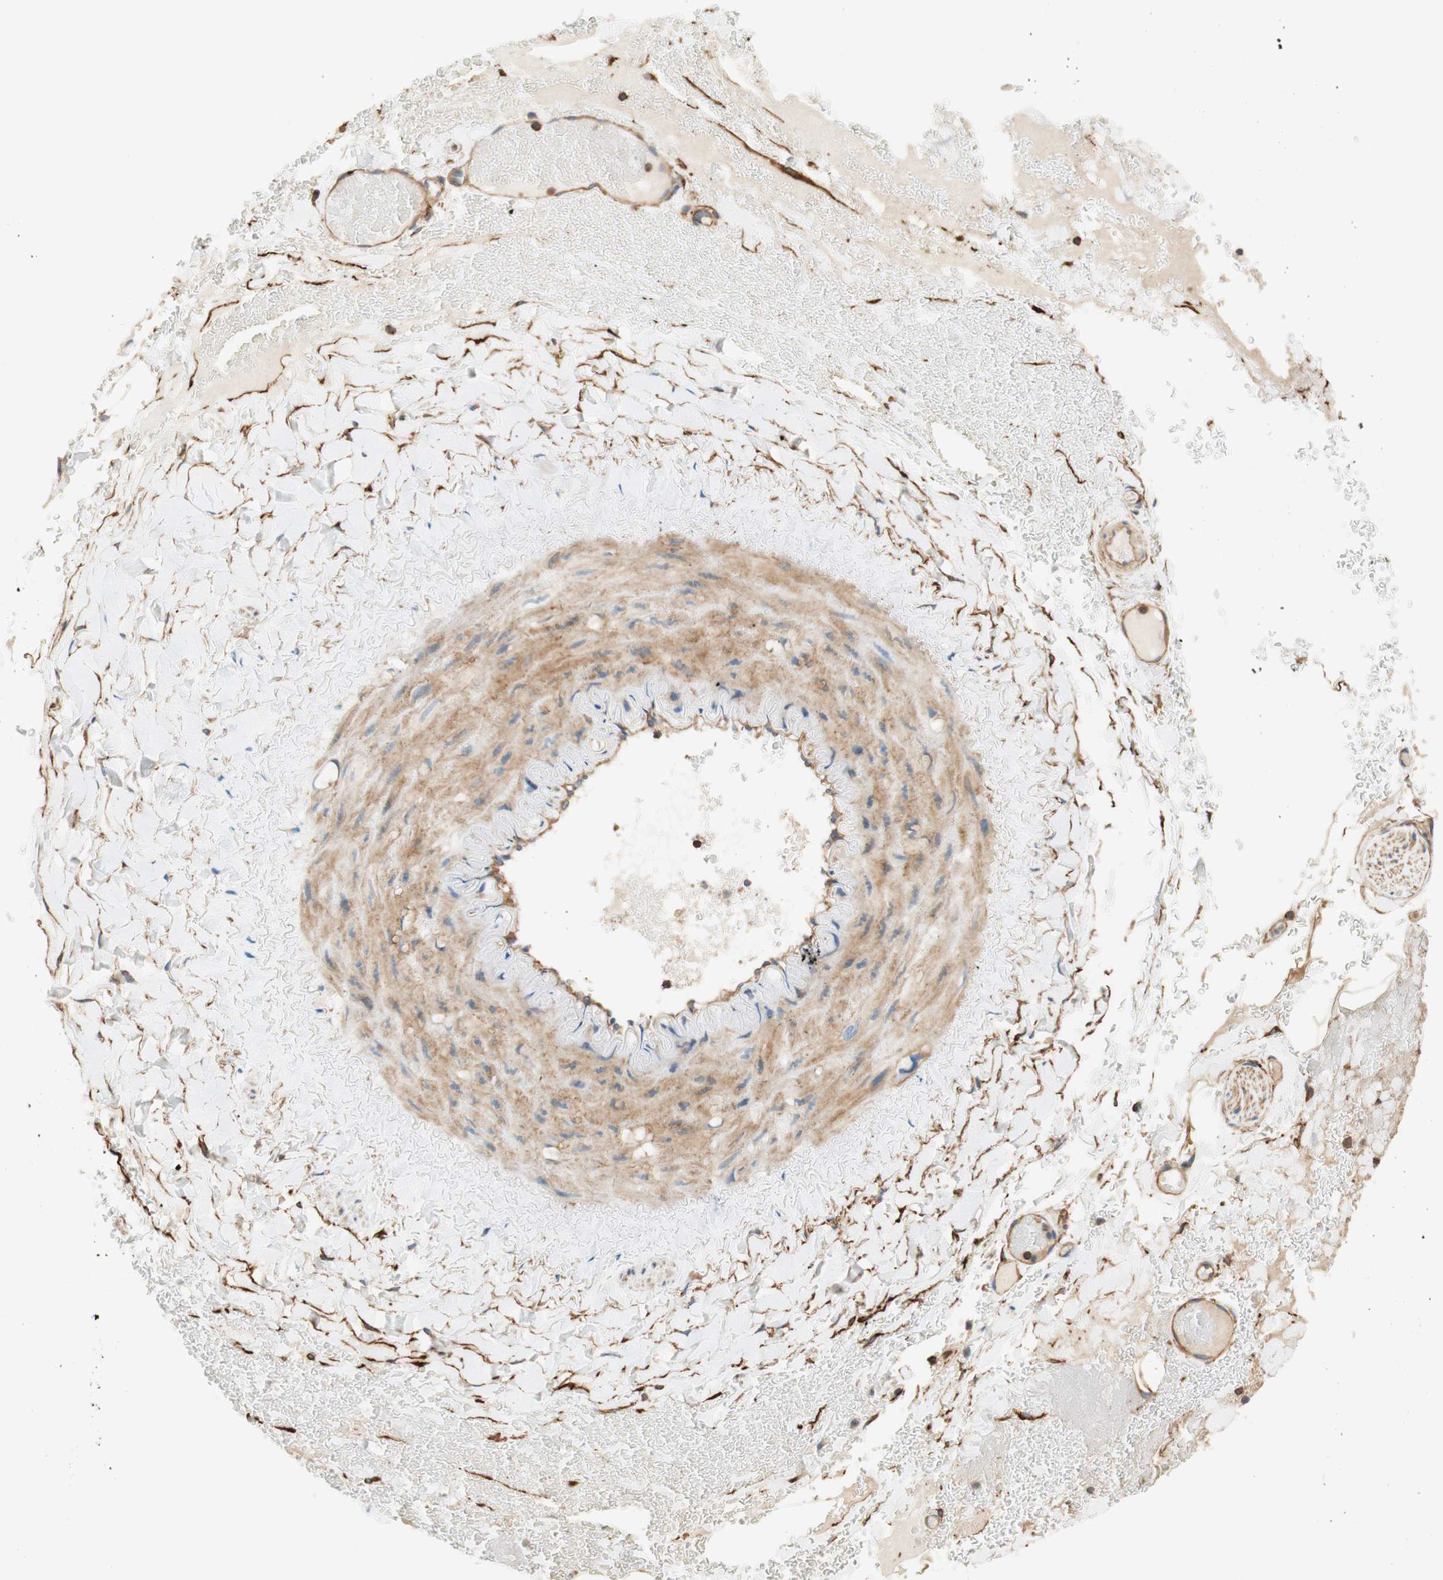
{"staining": {"intensity": "moderate", "quantity": ">75%", "location": "cytoplasmic/membranous"}, "tissue": "adipose tissue", "cell_type": "Adipocytes", "image_type": "normal", "snomed": [{"axis": "morphology", "description": "Normal tissue, NOS"}, {"axis": "topography", "description": "Peripheral nerve tissue"}], "caption": "This is a histology image of immunohistochemistry staining of normal adipose tissue, which shows moderate positivity in the cytoplasmic/membranous of adipocytes.", "gene": "VPS26A", "patient": {"sex": "male", "age": 70}}